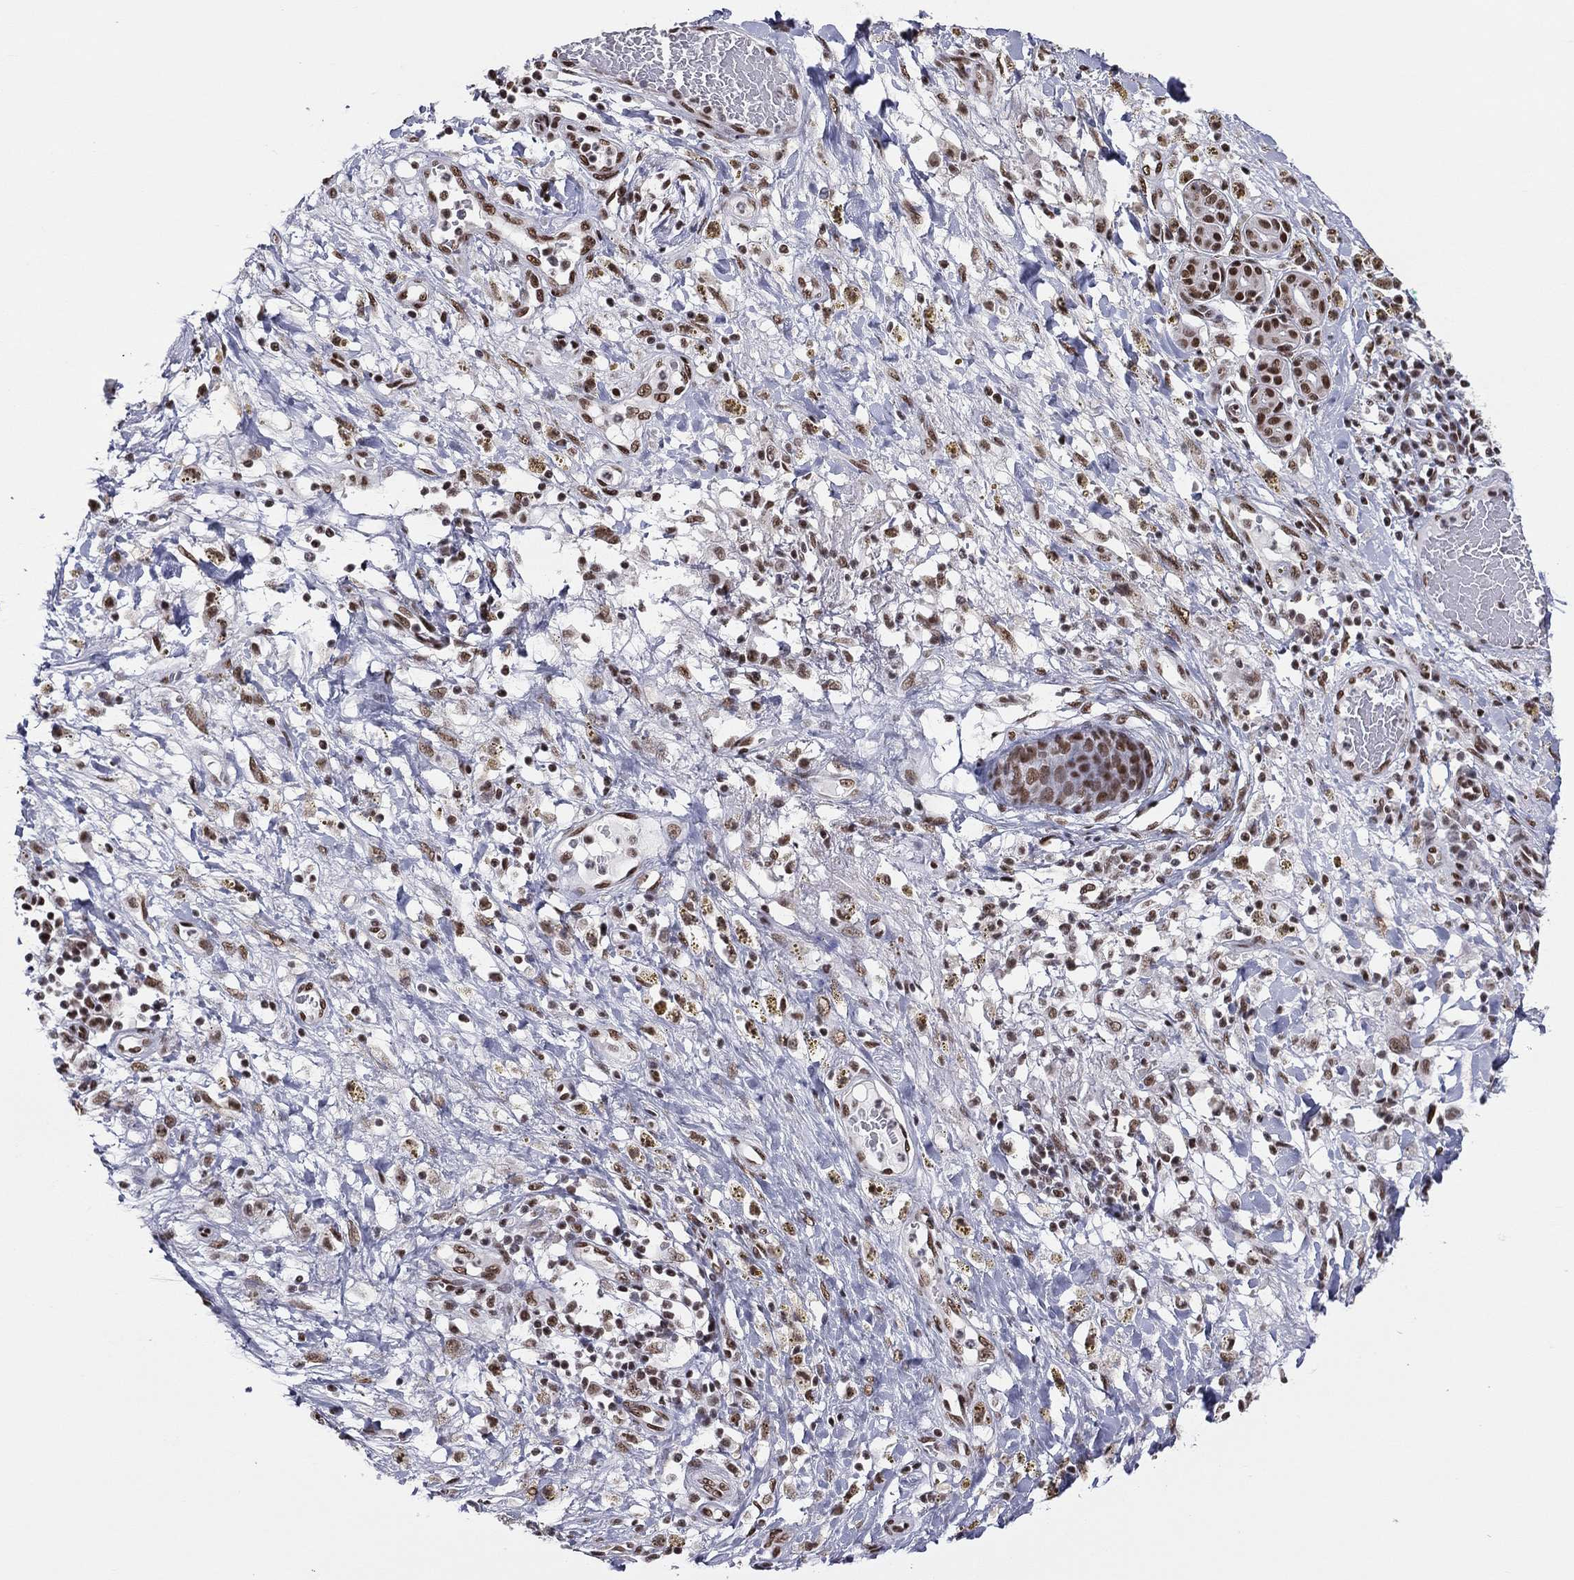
{"staining": {"intensity": "moderate", "quantity": "25%-75%", "location": "nuclear"}, "tissue": "melanoma", "cell_type": "Tumor cells", "image_type": "cancer", "snomed": [{"axis": "morphology", "description": "Malignant melanoma, NOS"}, {"axis": "topography", "description": "Skin"}], "caption": "Melanoma stained with IHC exhibits moderate nuclear expression in approximately 25%-75% of tumor cells.", "gene": "ZNF7", "patient": {"sex": "female", "age": 91}}